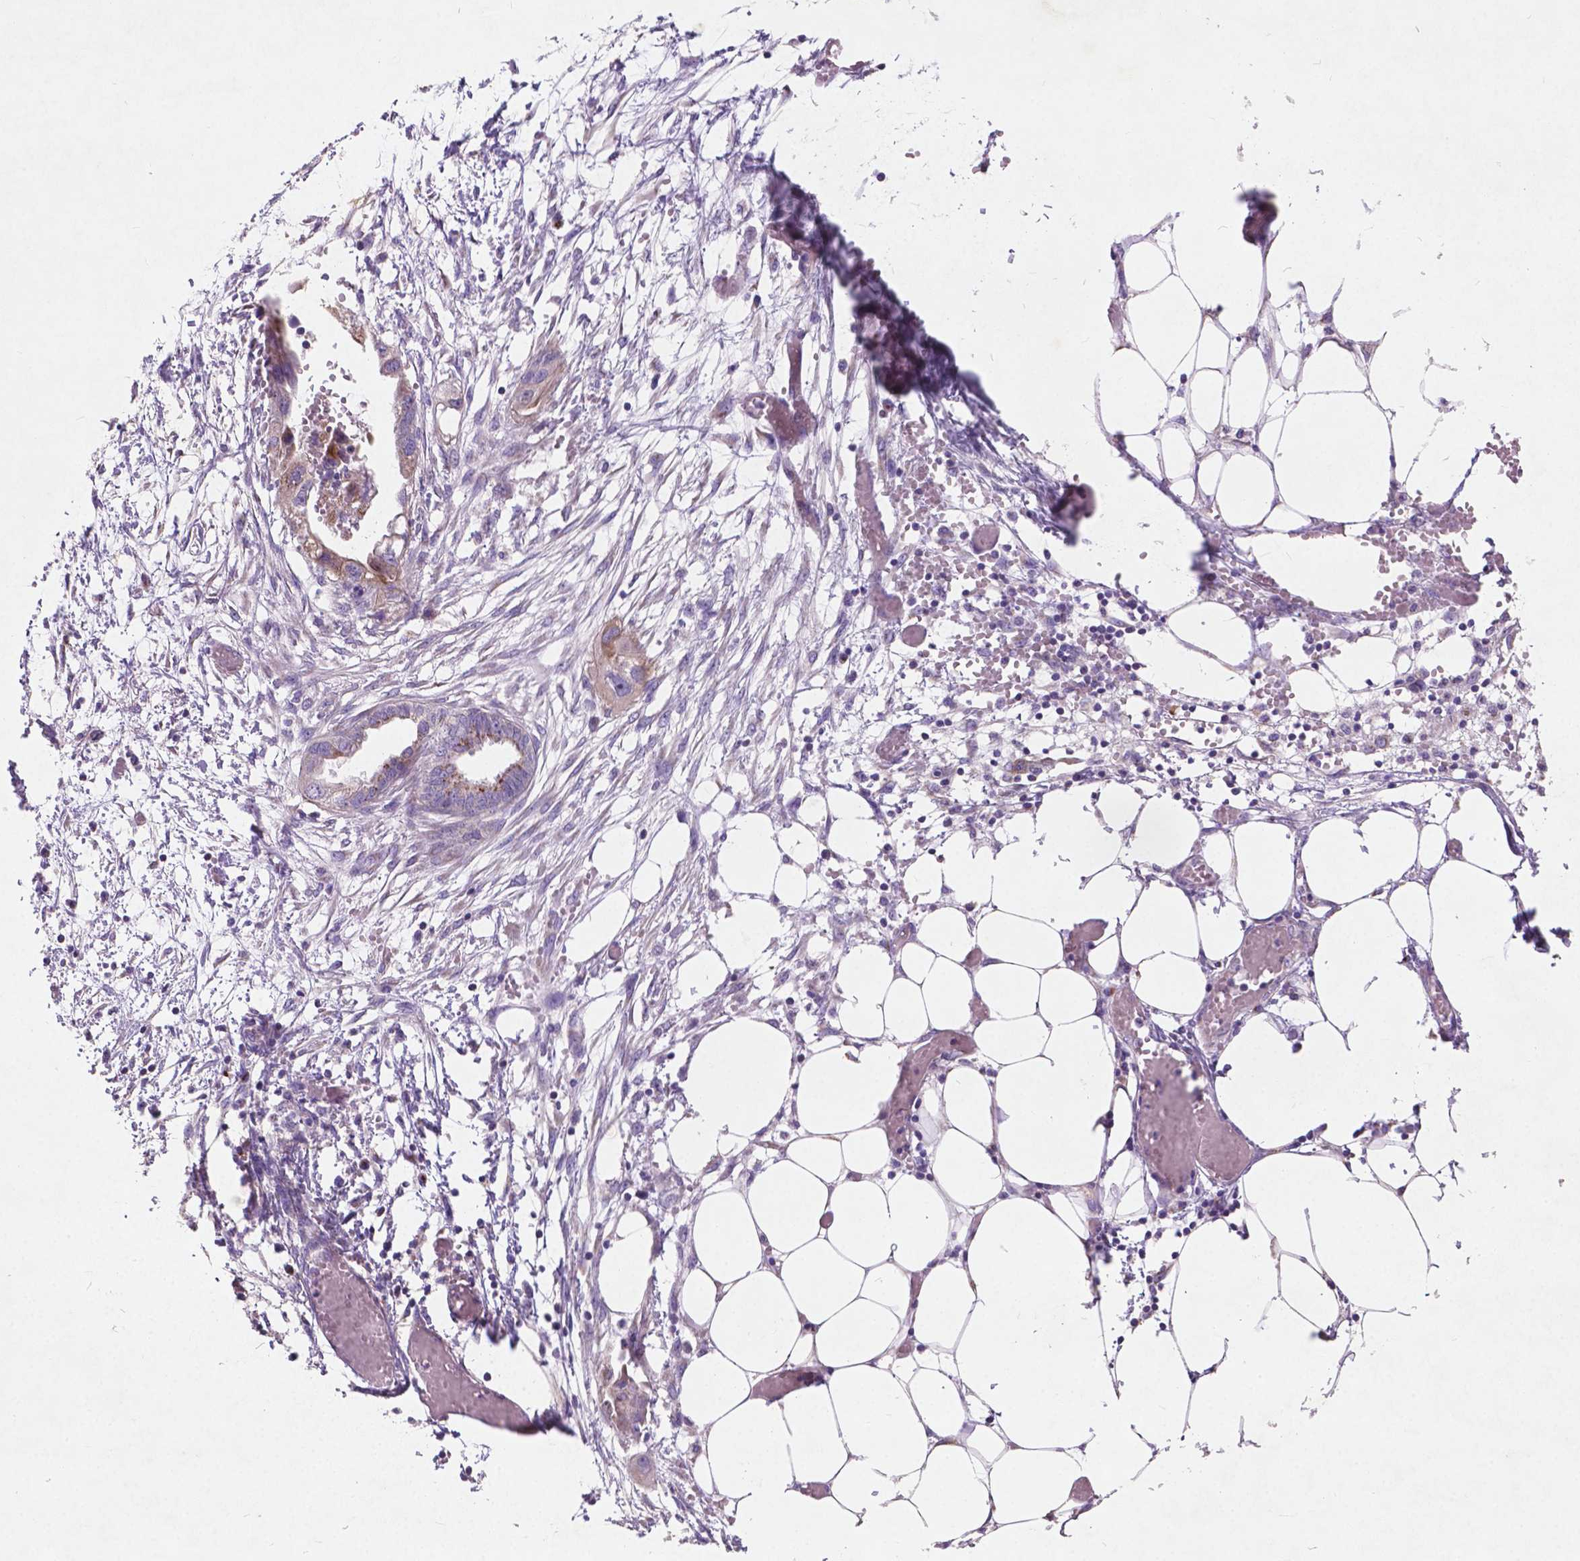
{"staining": {"intensity": "negative", "quantity": "none", "location": "none"}, "tissue": "endometrial cancer", "cell_type": "Tumor cells", "image_type": "cancer", "snomed": [{"axis": "morphology", "description": "Adenocarcinoma, NOS"}, {"axis": "morphology", "description": "Adenocarcinoma, metastatic, NOS"}, {"axis": "topography", "description": "Adipose tissue"}, {"axis": "topography", "description": "Endometrium"}], "caption": "IHC image of human endometrial cancer (metastatic adenocarcinoma) stained for a protein (brown), which reveals no positivity in tumor cells. (Stains: DAB immunohistochemistry with hematoxylin counter stain, Microscopy: brightfield microscopy at high magnification).", "gene": "ATG4D", "patient": {"sex": "female", "age": 67}}